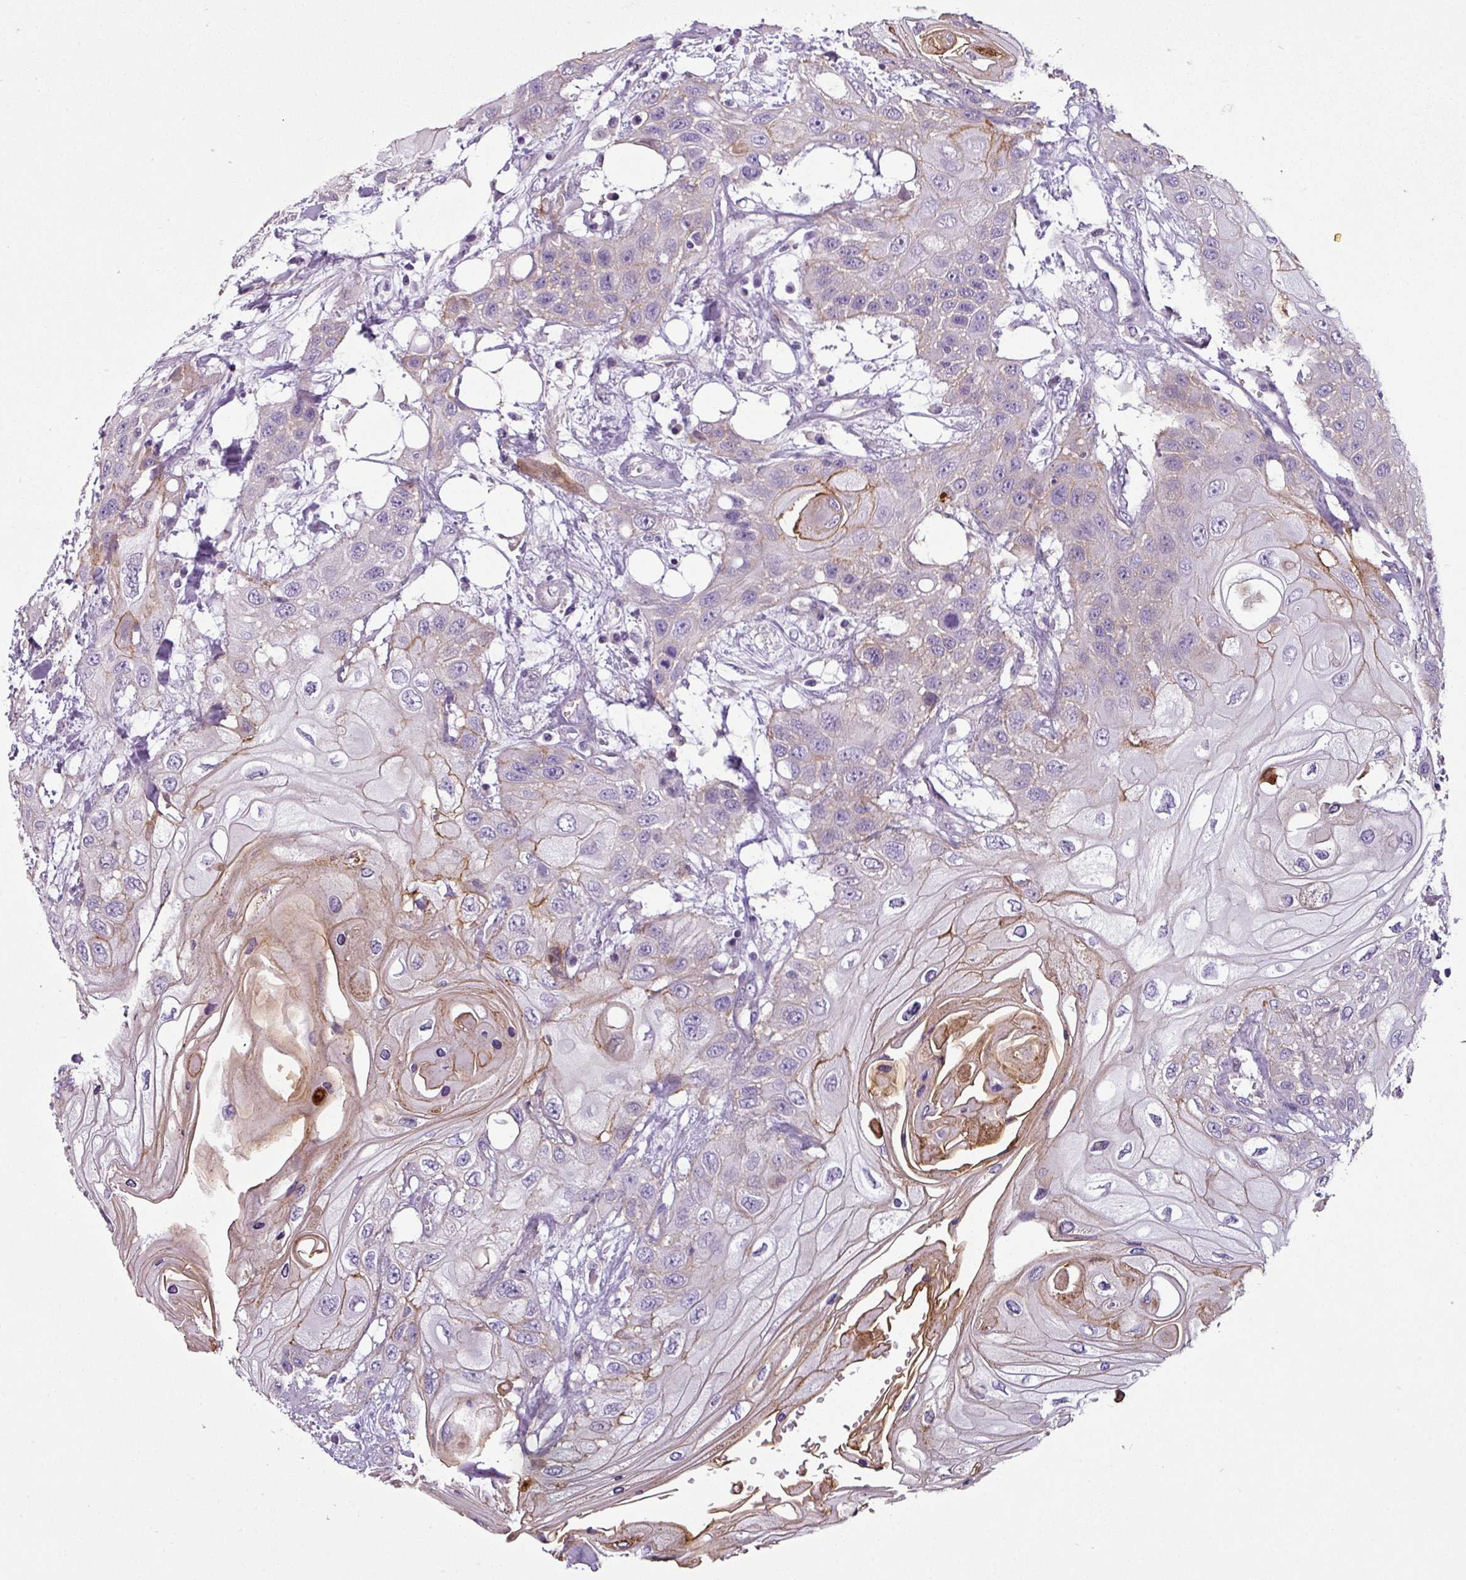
{"staining": {"intensity": "weak", "quantity": "<25%", "location": "cytoplasmic/membranous"}, "tissue": "head and neck cancer", "cell_type": "Tumor cells", "image_type": "cancer", "snomed": [{"axis": "morphology", "description": "Squamous cell carcinoma, NOS"}, {"axis": "topography", "description": "Head-Neck"}], "caption": "Human head and neck squamous cell carcinoma stained for a protein using immunohistochemistry exhibits no expression in tumor cells.", "gene": "TMEM178B", "patient": {"sex": "female", "age": 43}}